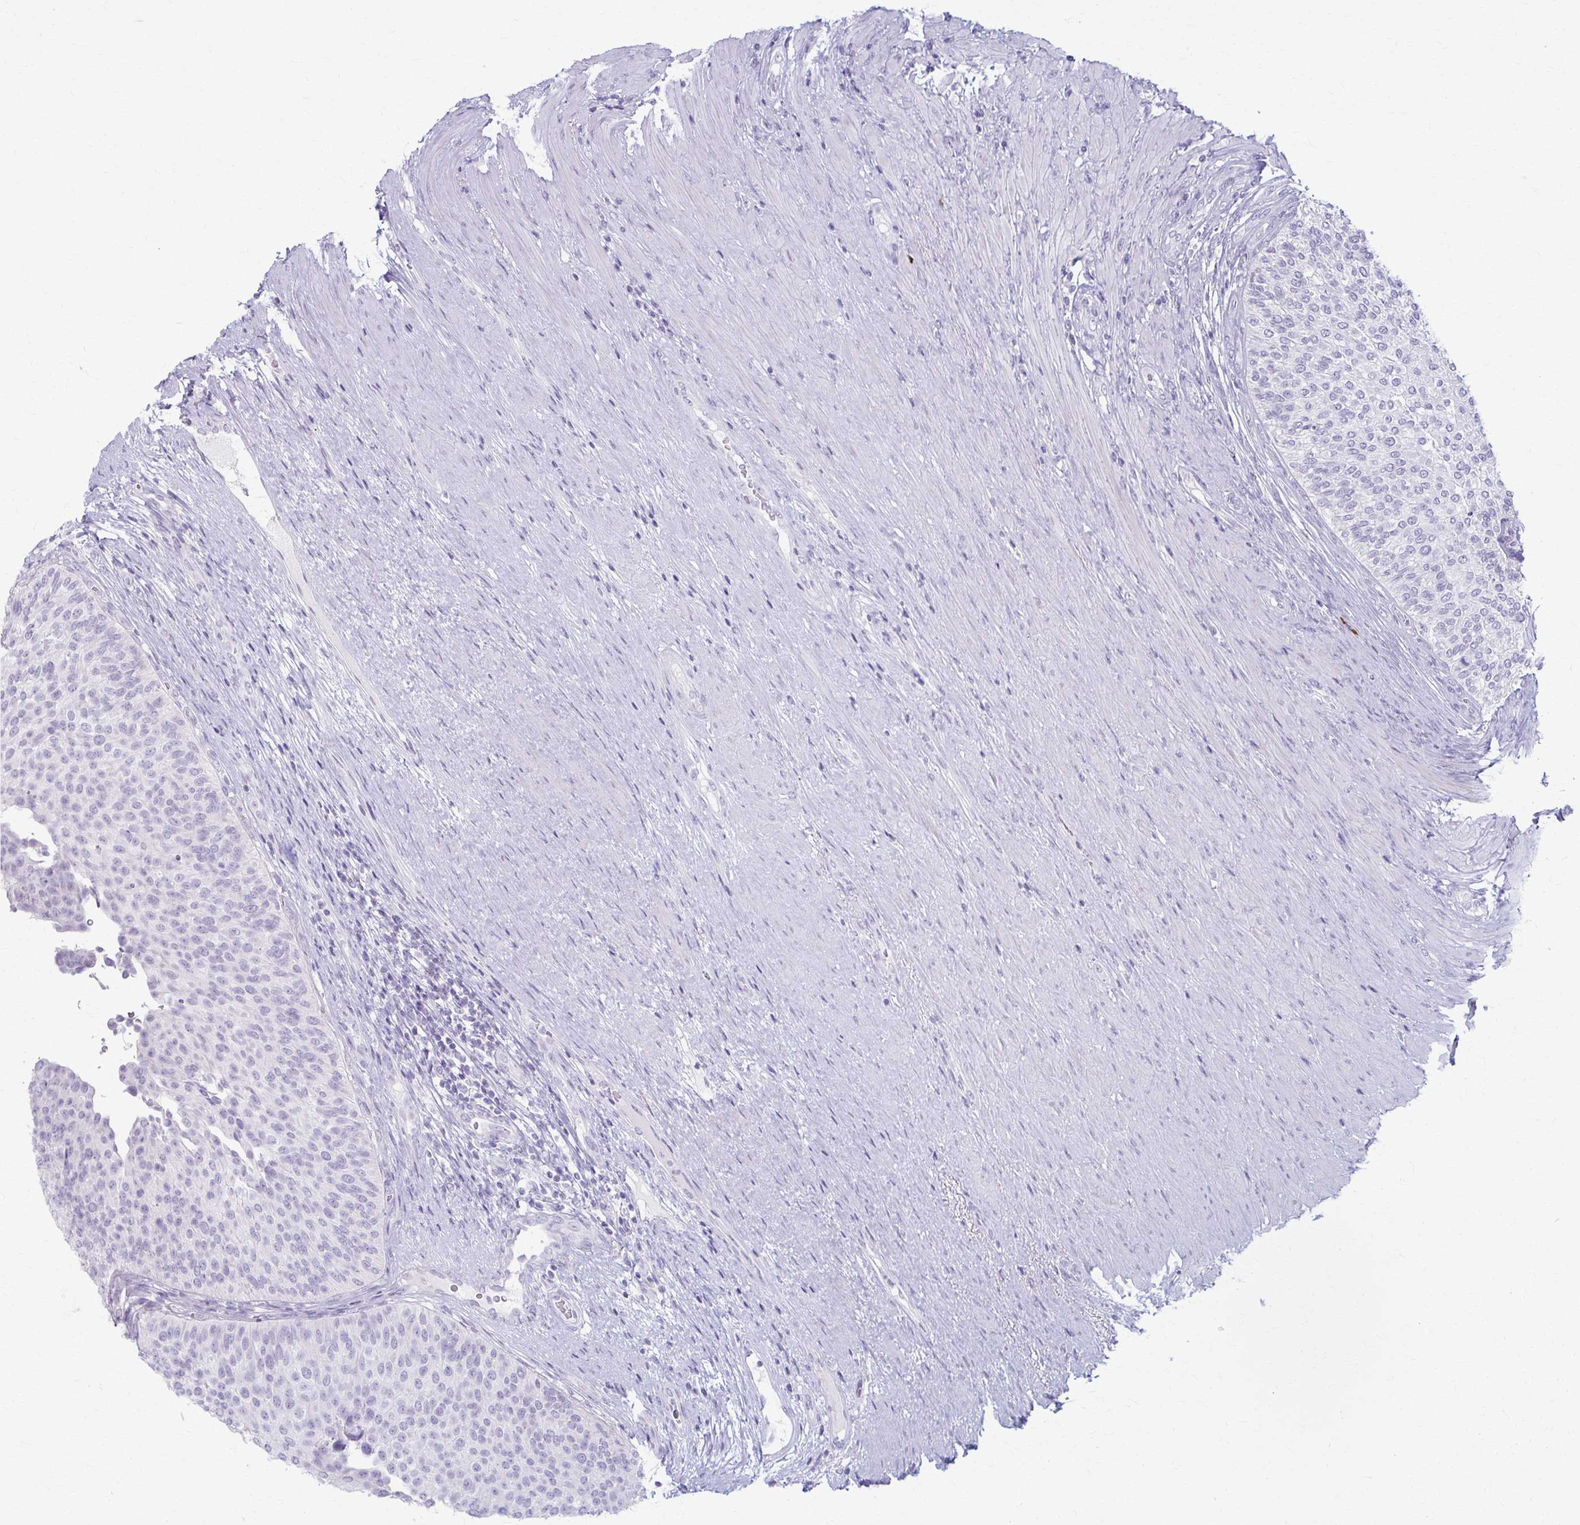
{"staining": {"intensity": "negative", "quantity": "none", "location": "none"}, "tissue": "urinary bladder", "cell_type": "Urothelial cells", "image_type": "normal", "snomed": [{"axis": "morphology", "description": "Normal tissue, NOS"}, {"axis": "topography", "description": "Urinary bladder"}, {"axis": "topography", "description": "Prostate"}], "caption": "Micrograph shows no protein staining in urothelial cells of benign urinary bladder.", "gene": "LDLRAP1", "patient": {"sex": "male", "age": 77}}